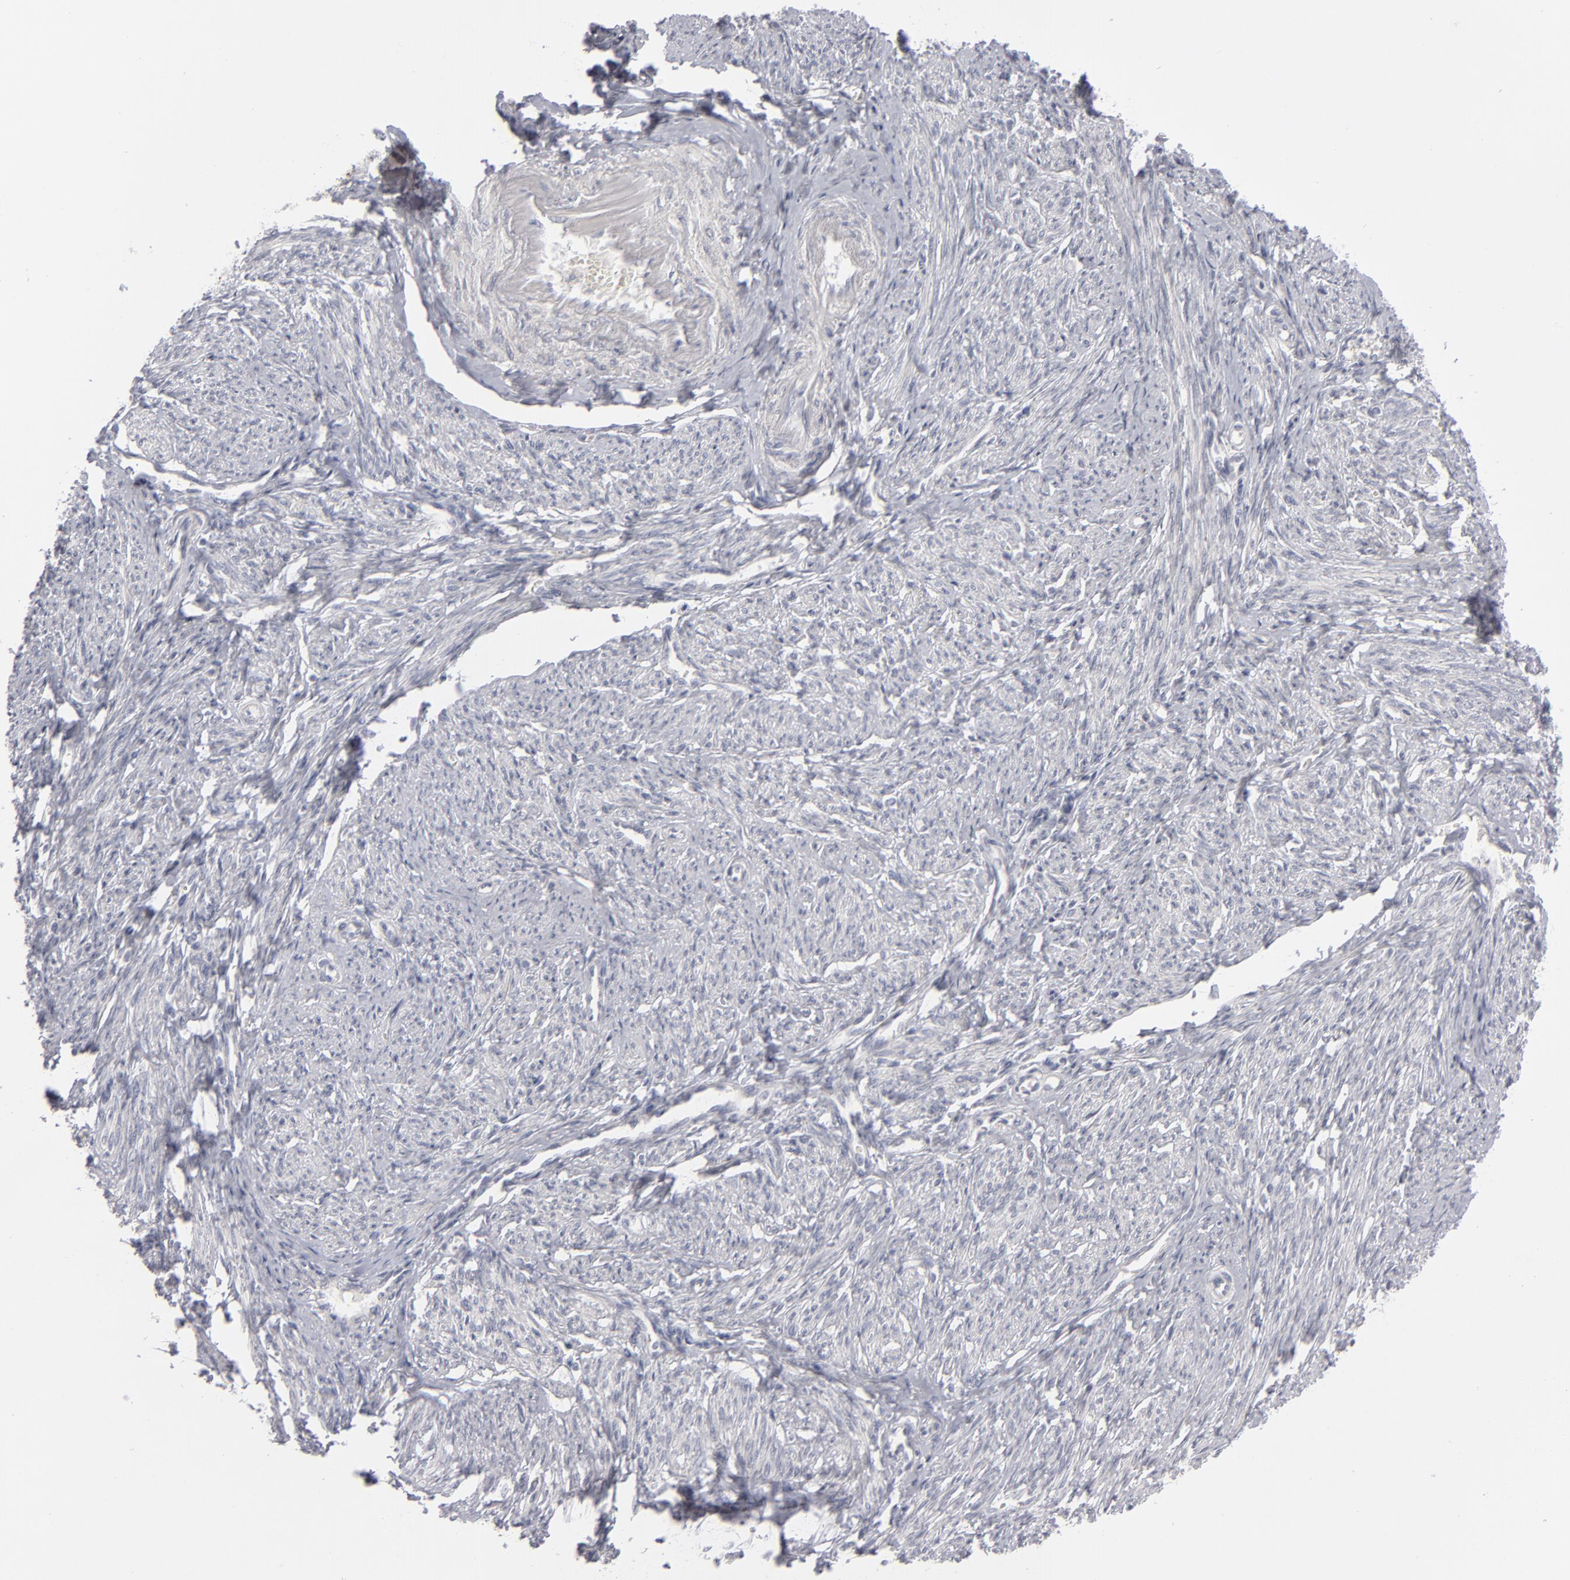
{"staining": {"intensity": "negative", "quantity": "none", "location": "none"}, "tissue": "smooth muscle", "cell_type": "Smooth muscle cells", "image_type": "normal", "snomed": [{"axis": "morphology", "description": "Normal tissue, NOS"}, {"axis": "topography", "description": "Smooth muscle"}, {"axis": "topography", "description": "Cervix"}], "caption": "This image is of unremarkable smooth muscle stained with immunohistochemistry to label a protein in brown with the nuclei are counter-stained blue. There is no staining in smooth muscle cells.", "gene": "KIAA1210", "patient": {"sex": "female", "age": 70}}